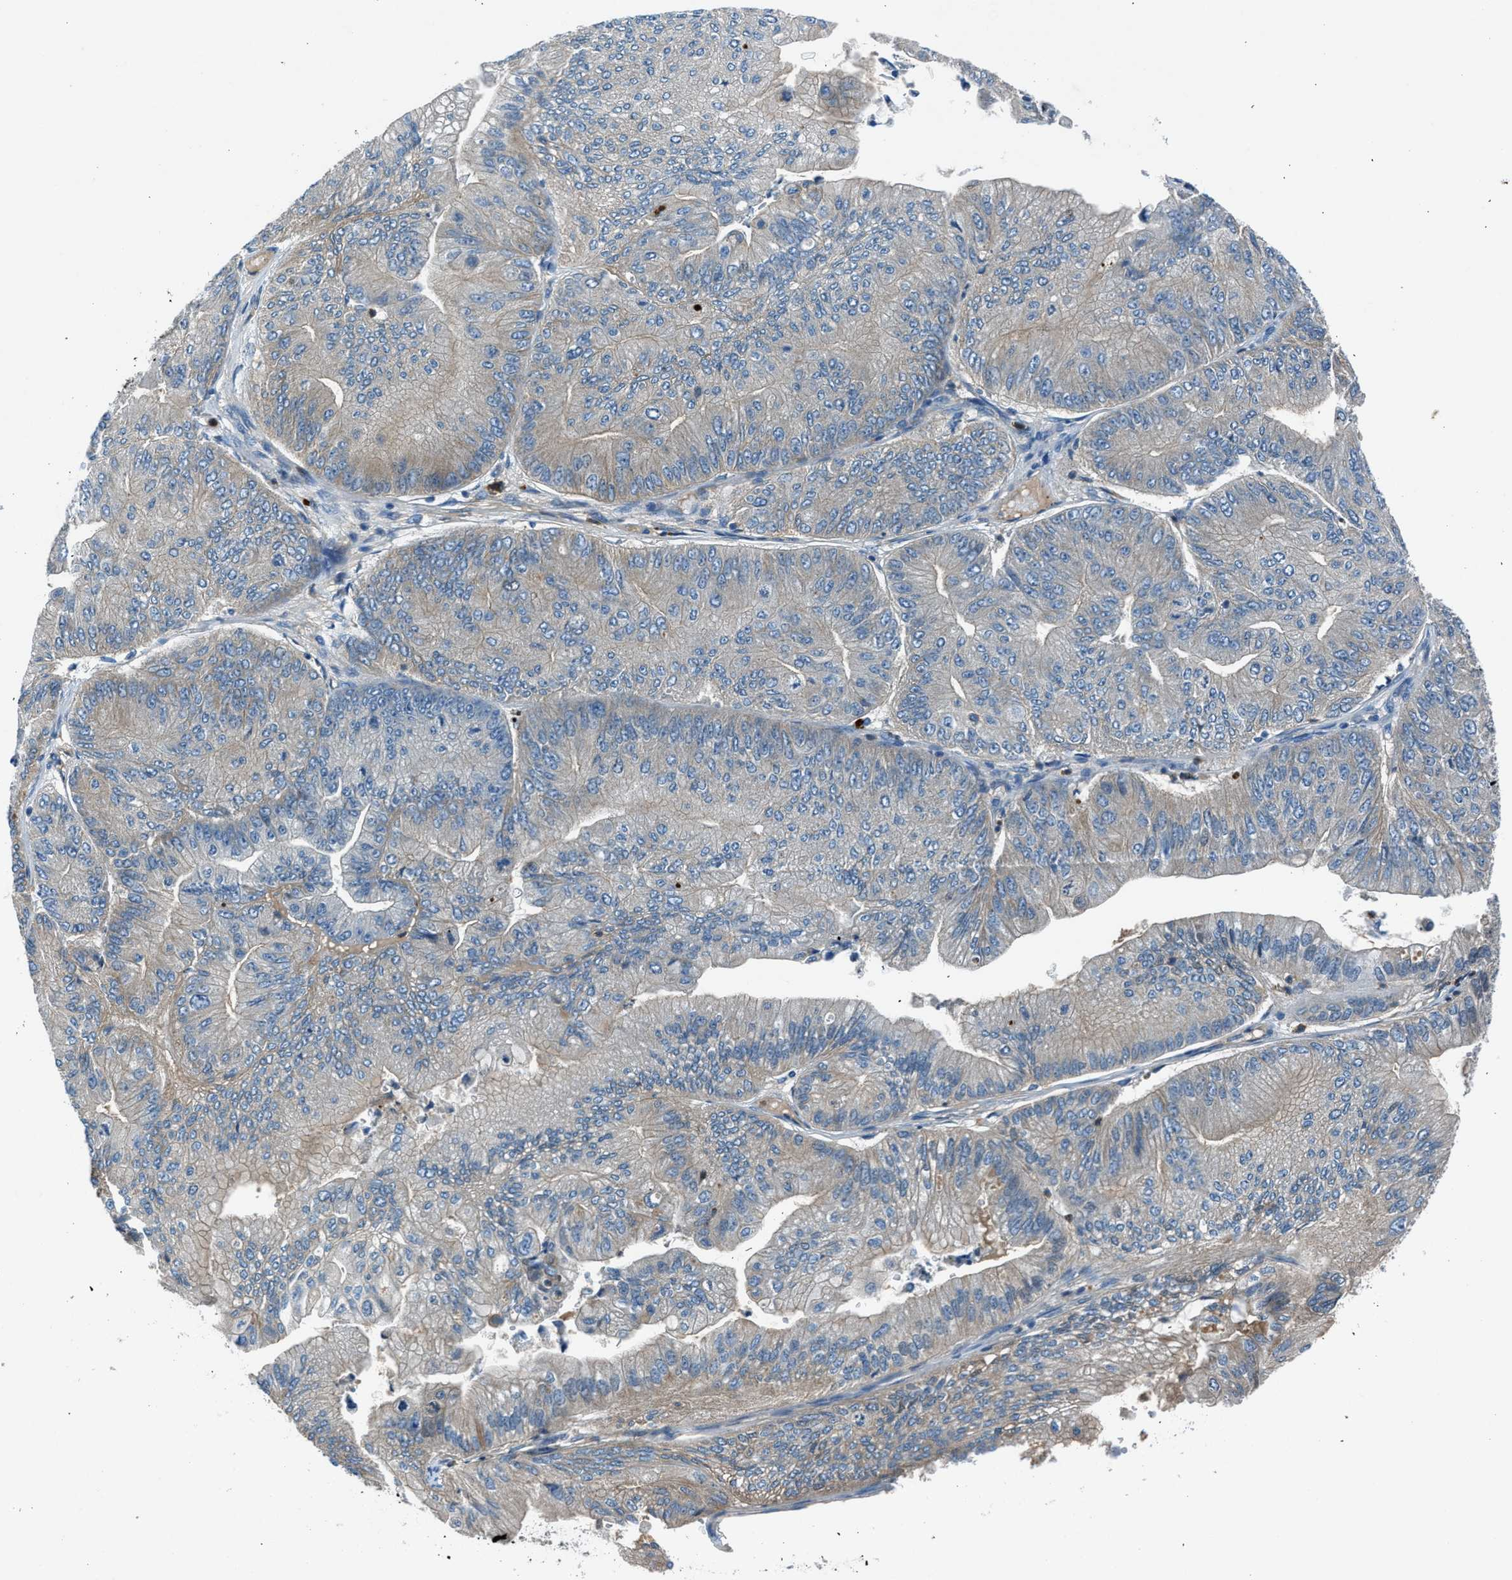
{"staining": {"intensity": "weak", "quantity": "<25%", "location": "cytoplasmic/membranous"}, "tissue": "ovarian cancer", "cell_type": "Tumor cells", "image_type": "cancer", "snomed": [{"axis": "morphology", "description": "Cystadenocarcinoma, mucinous, NOS"}, {"axis": "topography", "description": "Ovary"}], "caption": "High power microscopy micrograph of an immunohistochemistry micrograph of ovarian cancer (mucinous cystadenocarcinoma), revealing no significant staining in tumor cells.", "gene": "BMP1", "patient": {"sex": "female", "age": 61}}